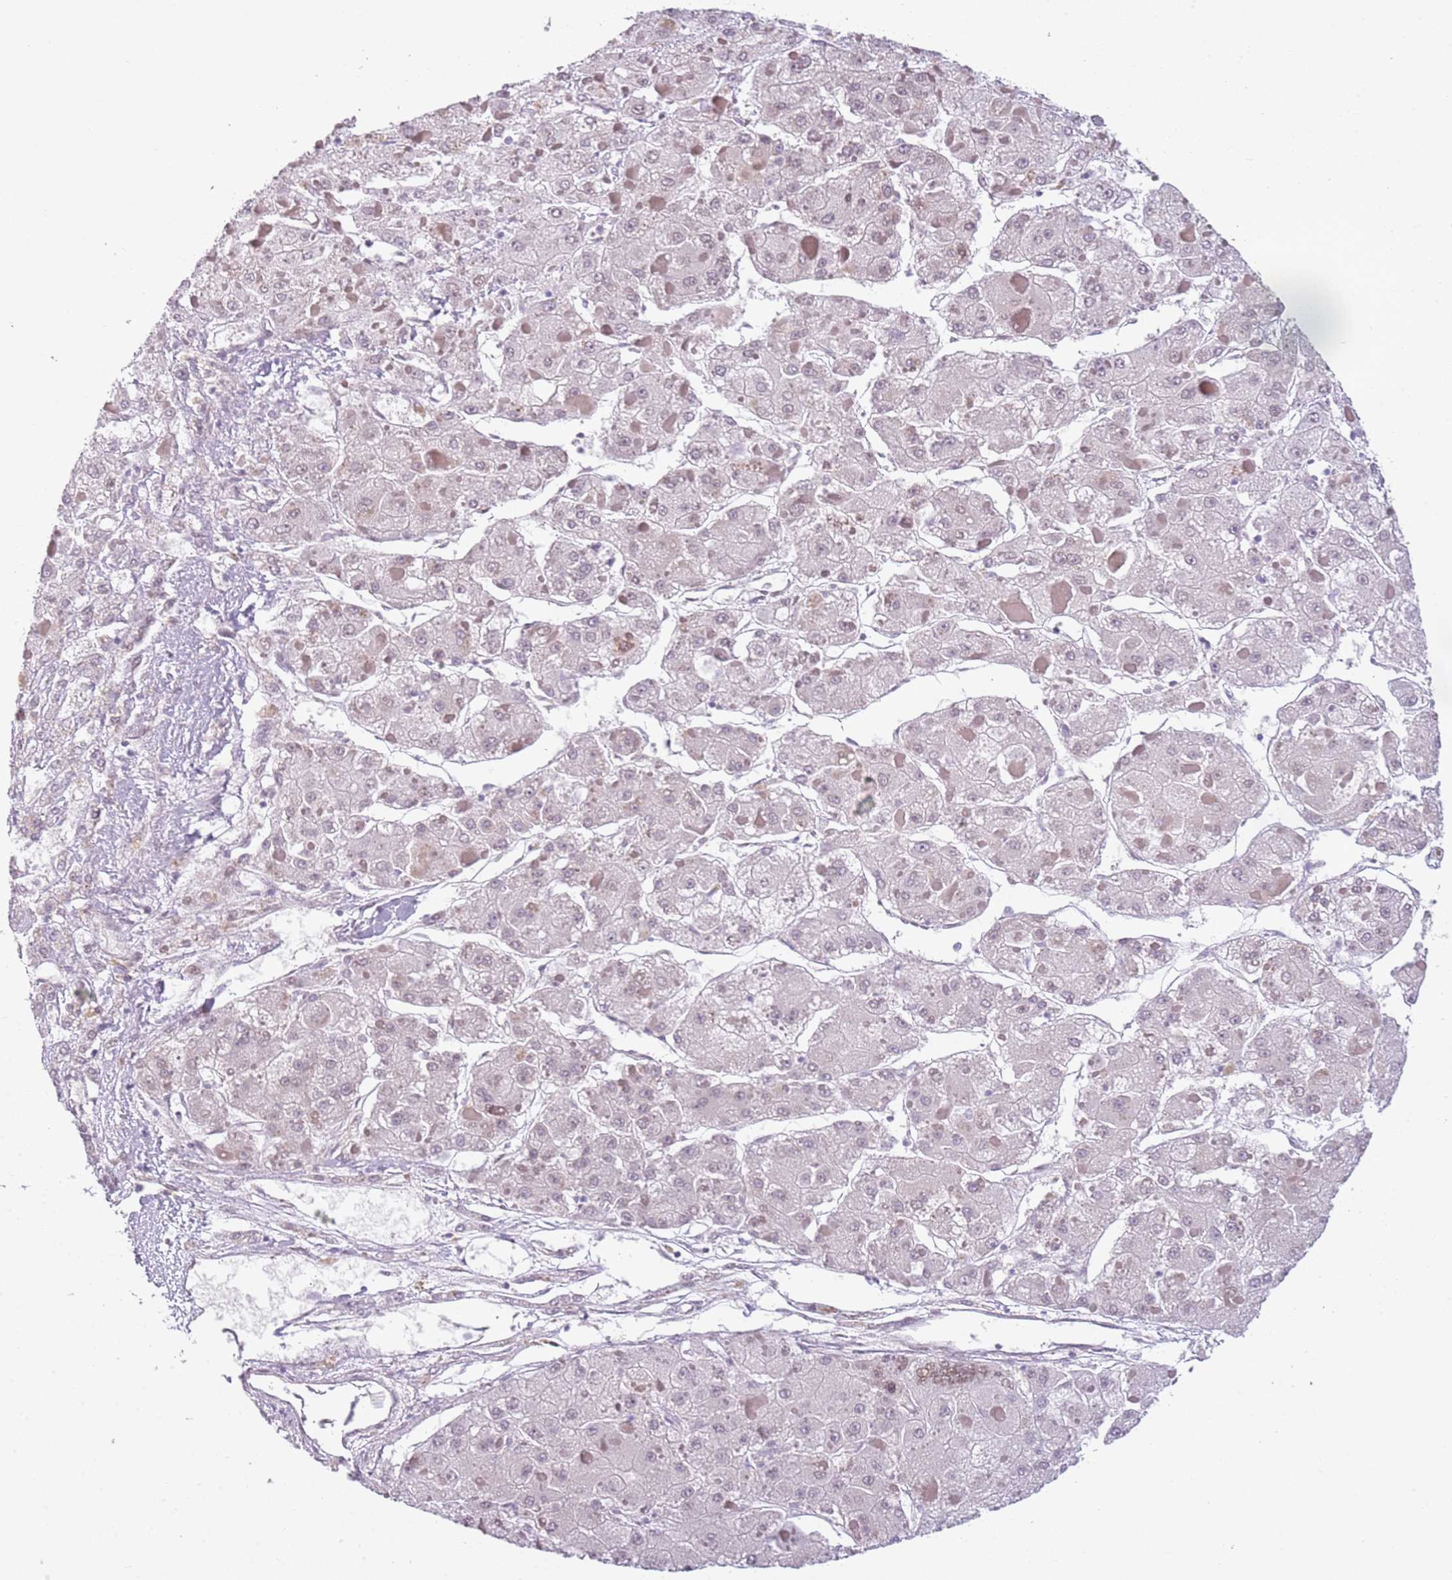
{"staining": {"intensity": "negative", "quantity": "none", "location": "none"}, "tissue": "liver cancer", "cell_type": "Tumor cells", "image_type": "cancer", "snomed": [{"axis": "morphology", "description": "Carcinoma, Hepatocellular, NOS"}, {"axis": "topography", "description": "Liver"}], "caption": "The photomicrograph reveals no significant expression in tumor cells of liver cancer.", "gene": "DEFB116", "patient": {"sex": "female", "age": 73}}